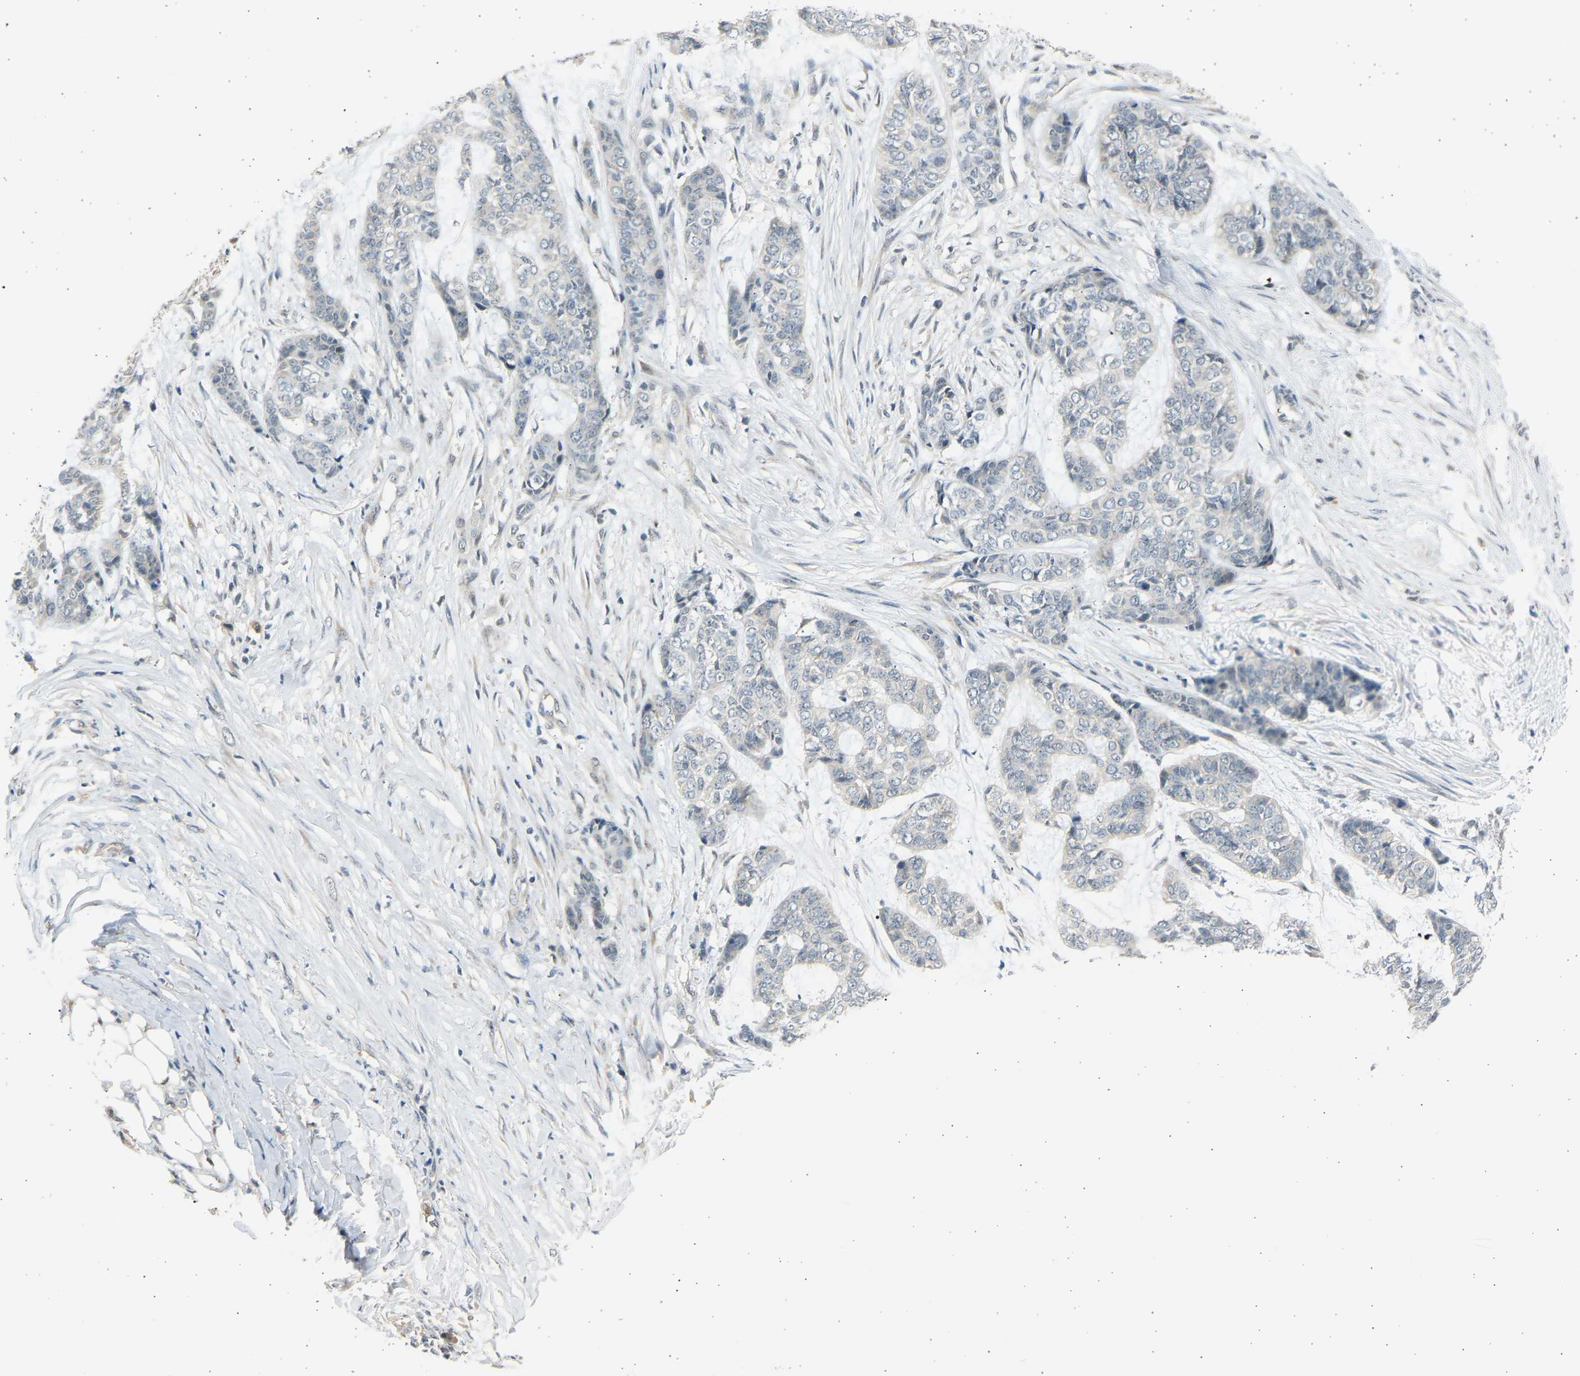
{"staining": {"intensity": "negative", "quantity": "none", "location": "none"}, "tissue": "skin cancer", "cell_type": "Tumor cells", "image_type": "cancer", "snomed": [{"axis": "morphology", "description": "Basal cell carcinoma"}, {"axis": "topography", "description": "Skin"}], "caption": "Skin cancer (basal cell carcinoma) was stained to show a protein in brown. There is no significant staining in tumor cells.", "gene": "BIRC2", "patient": {"sex": "female", "age": 64}}